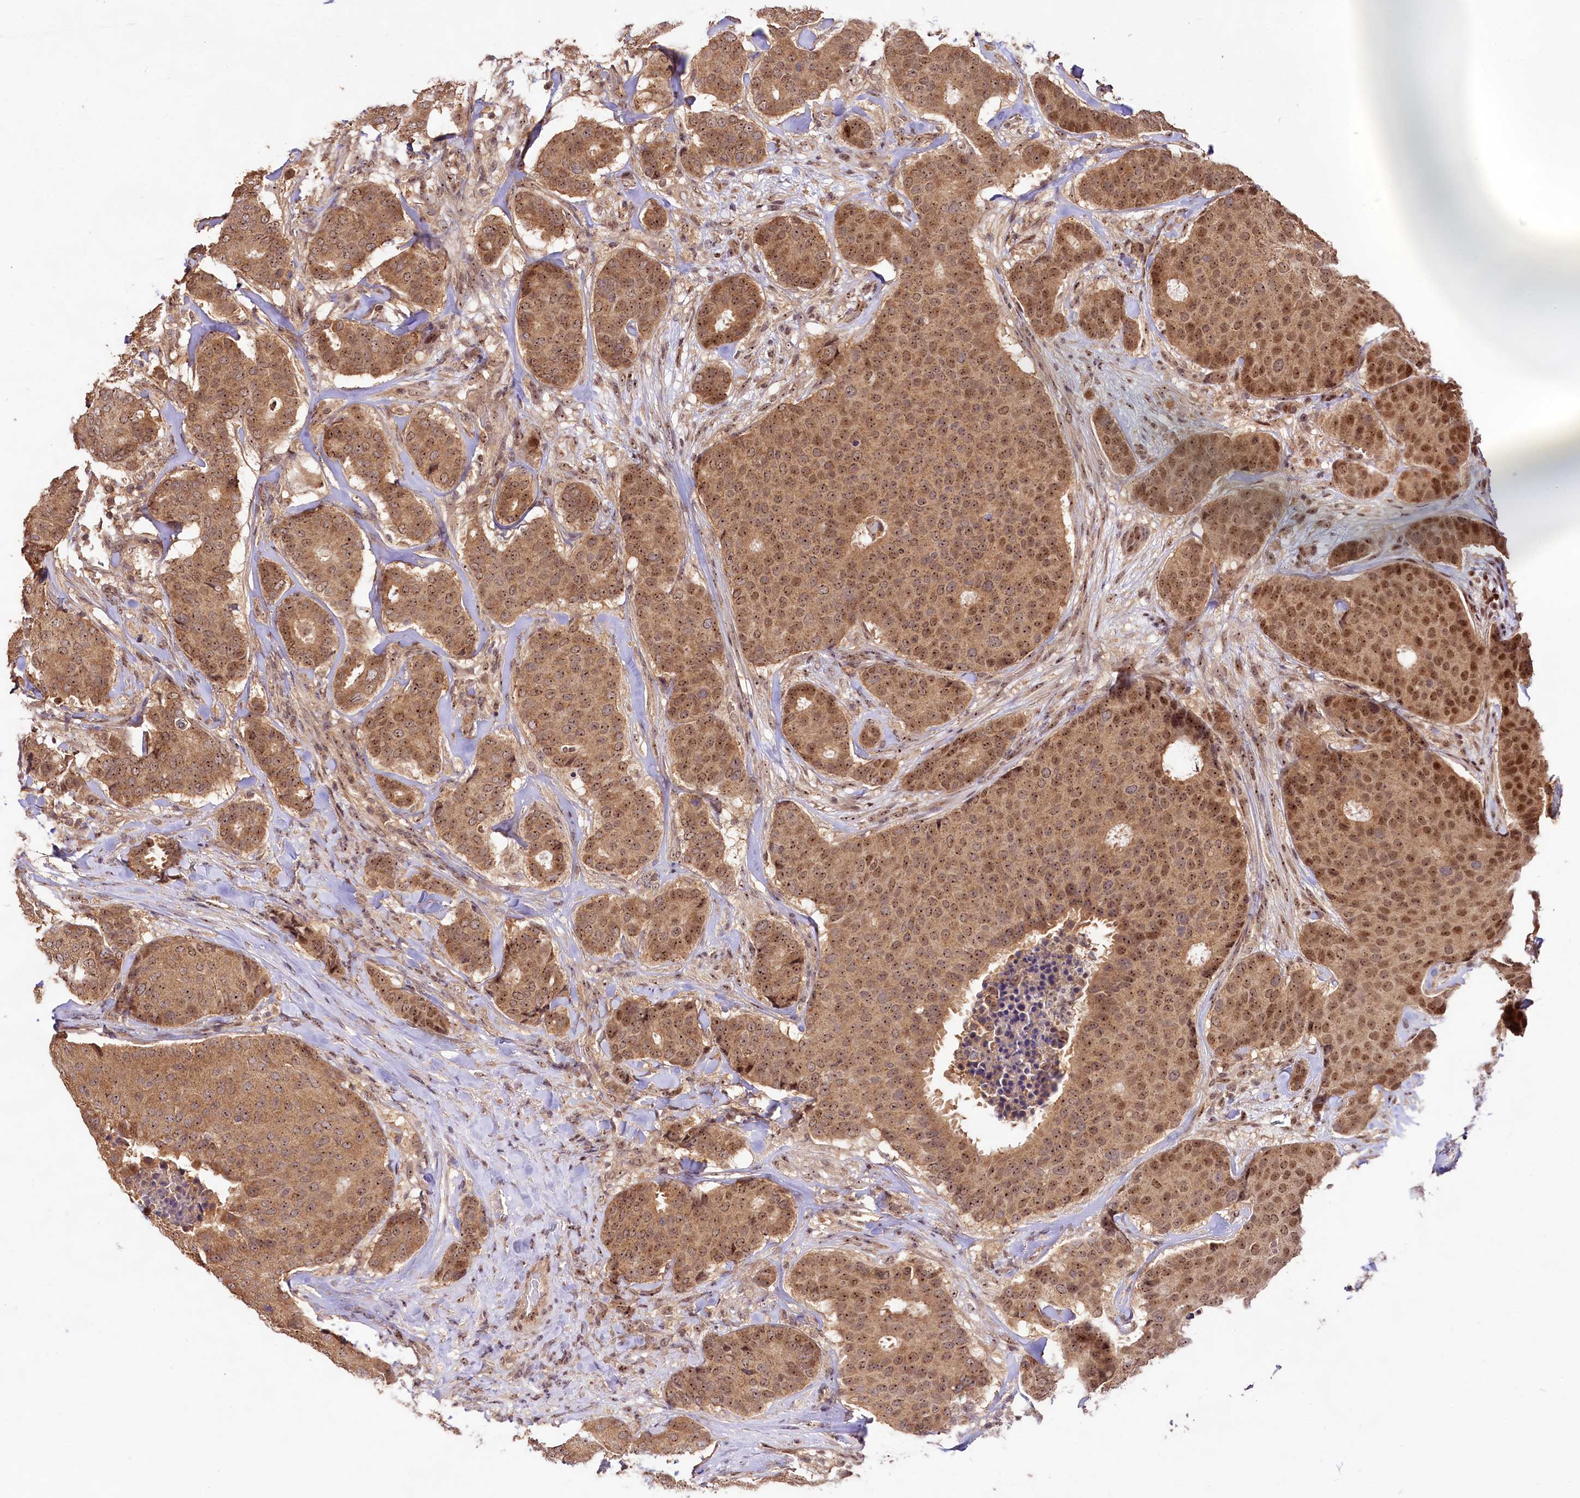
{"staining": {"intensity": "moderate", "quantity": ">75%", "location": "cytoplasmic/membranous,nuclear"}, "tissue": "breast cancer", "cell_type": "Tumor cells", "image_type": "cancer", "snomed": [{"axis": "morphology", "description": "Duct carcinoma"}, {"axis": "topography", "description": "Breast"}], "caption": "Protein analysis of breast invasive ductal carcinoma tissue displays moderate cytoplasmic/membranous and nuclear positivity in approximately >75% of tumor cells.", "gene": "RRP8", "patient": {"sex": "female", "age": 75}}